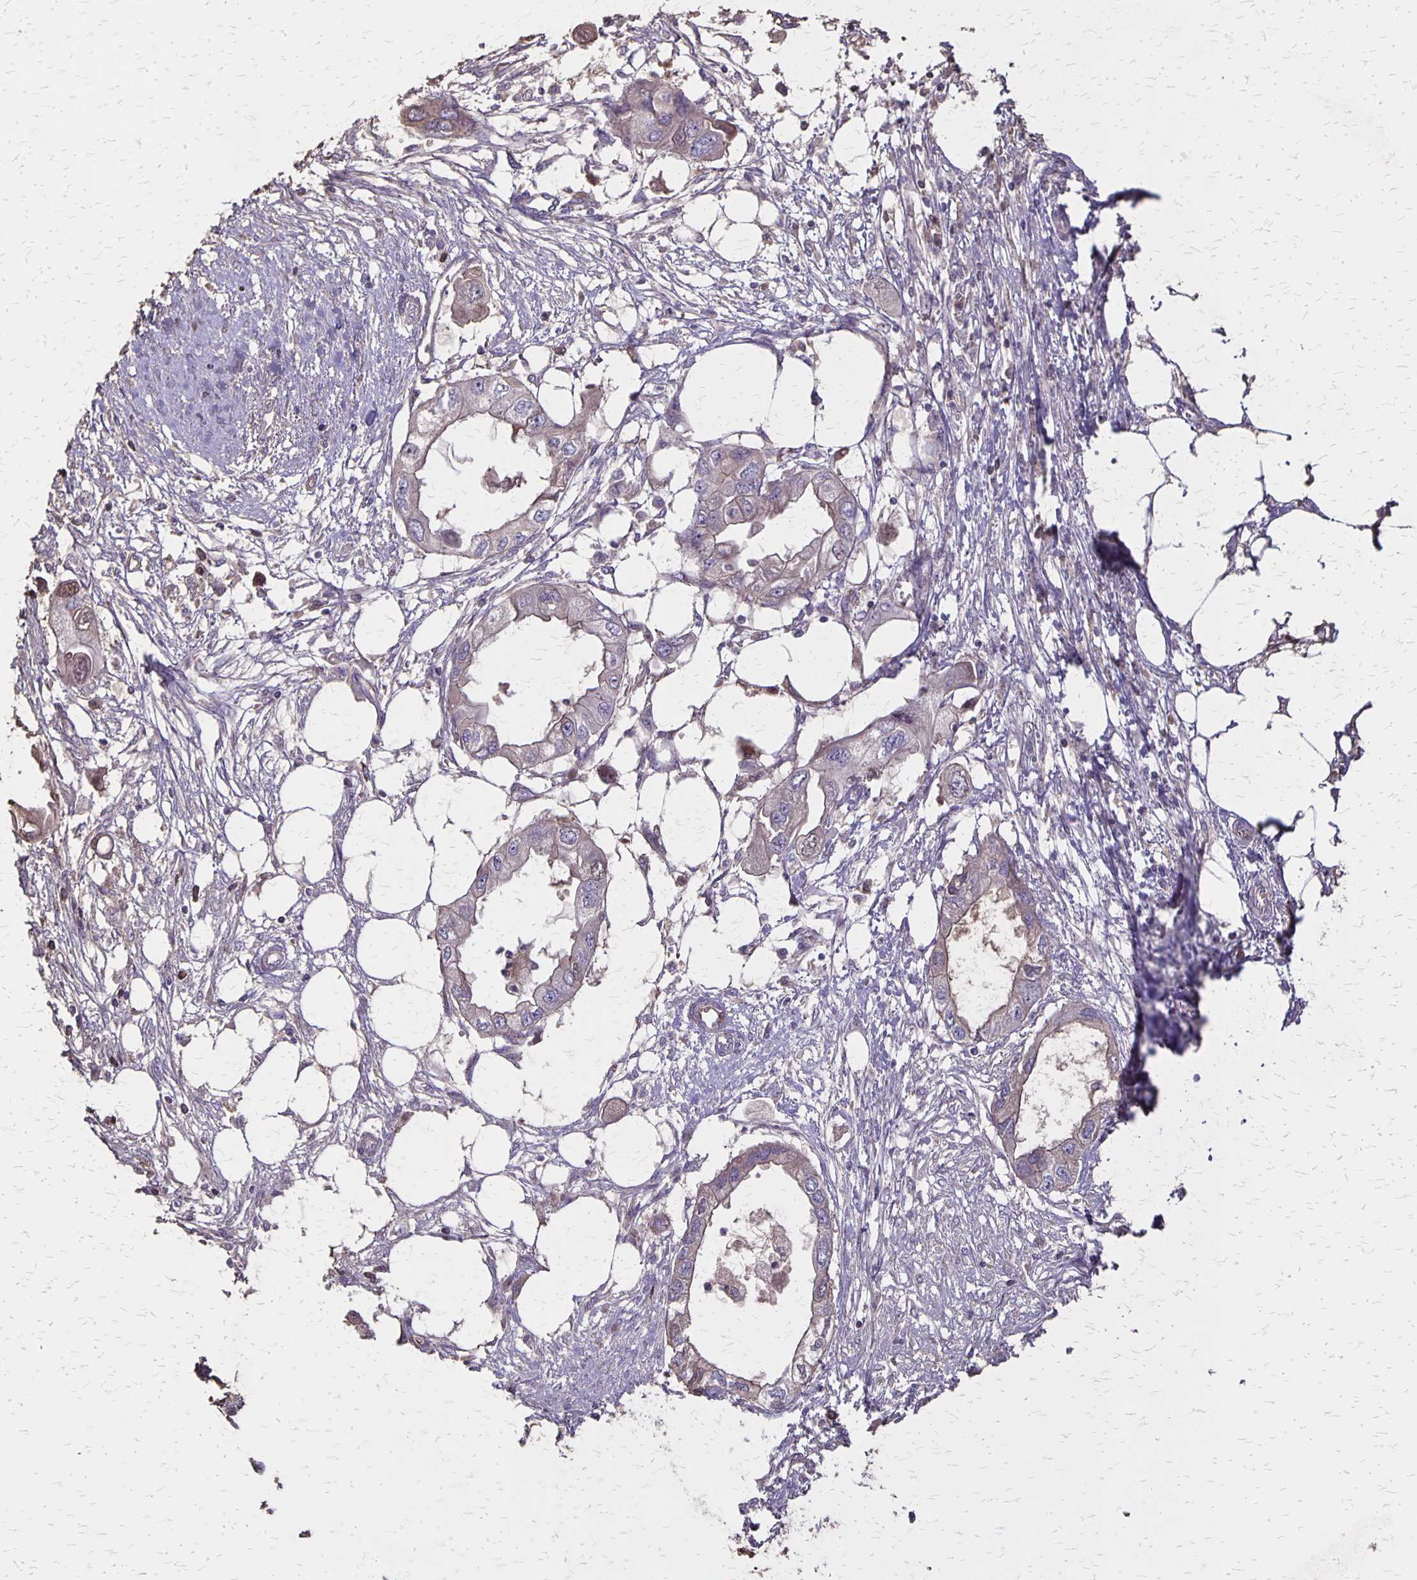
{"staining": {"intensity": "weak", "quantity": "<25%", "location": "cytoplasmic/membranous"}, "tissue": "endometrial cancer", "cell_type": "Tumor cells", "image_type": "cancer", "snomed": [{"axis": "morphology", "description": "Adenocarcinoma, NOS"}, {"axis": "morphology", "description": "Adenocarcinoma, metastatic, NOS"}, {"axis": "topography", "description": "Adipose tissue"}, {"axis": "topography", "description": "Endometrium"}], "caption": "Protein analysis of endometrial adenocarcinoma exhibits no significant staining in tumor cells.", "gene": "PROM2", "patient": {"sex": "female", "age": 67}}